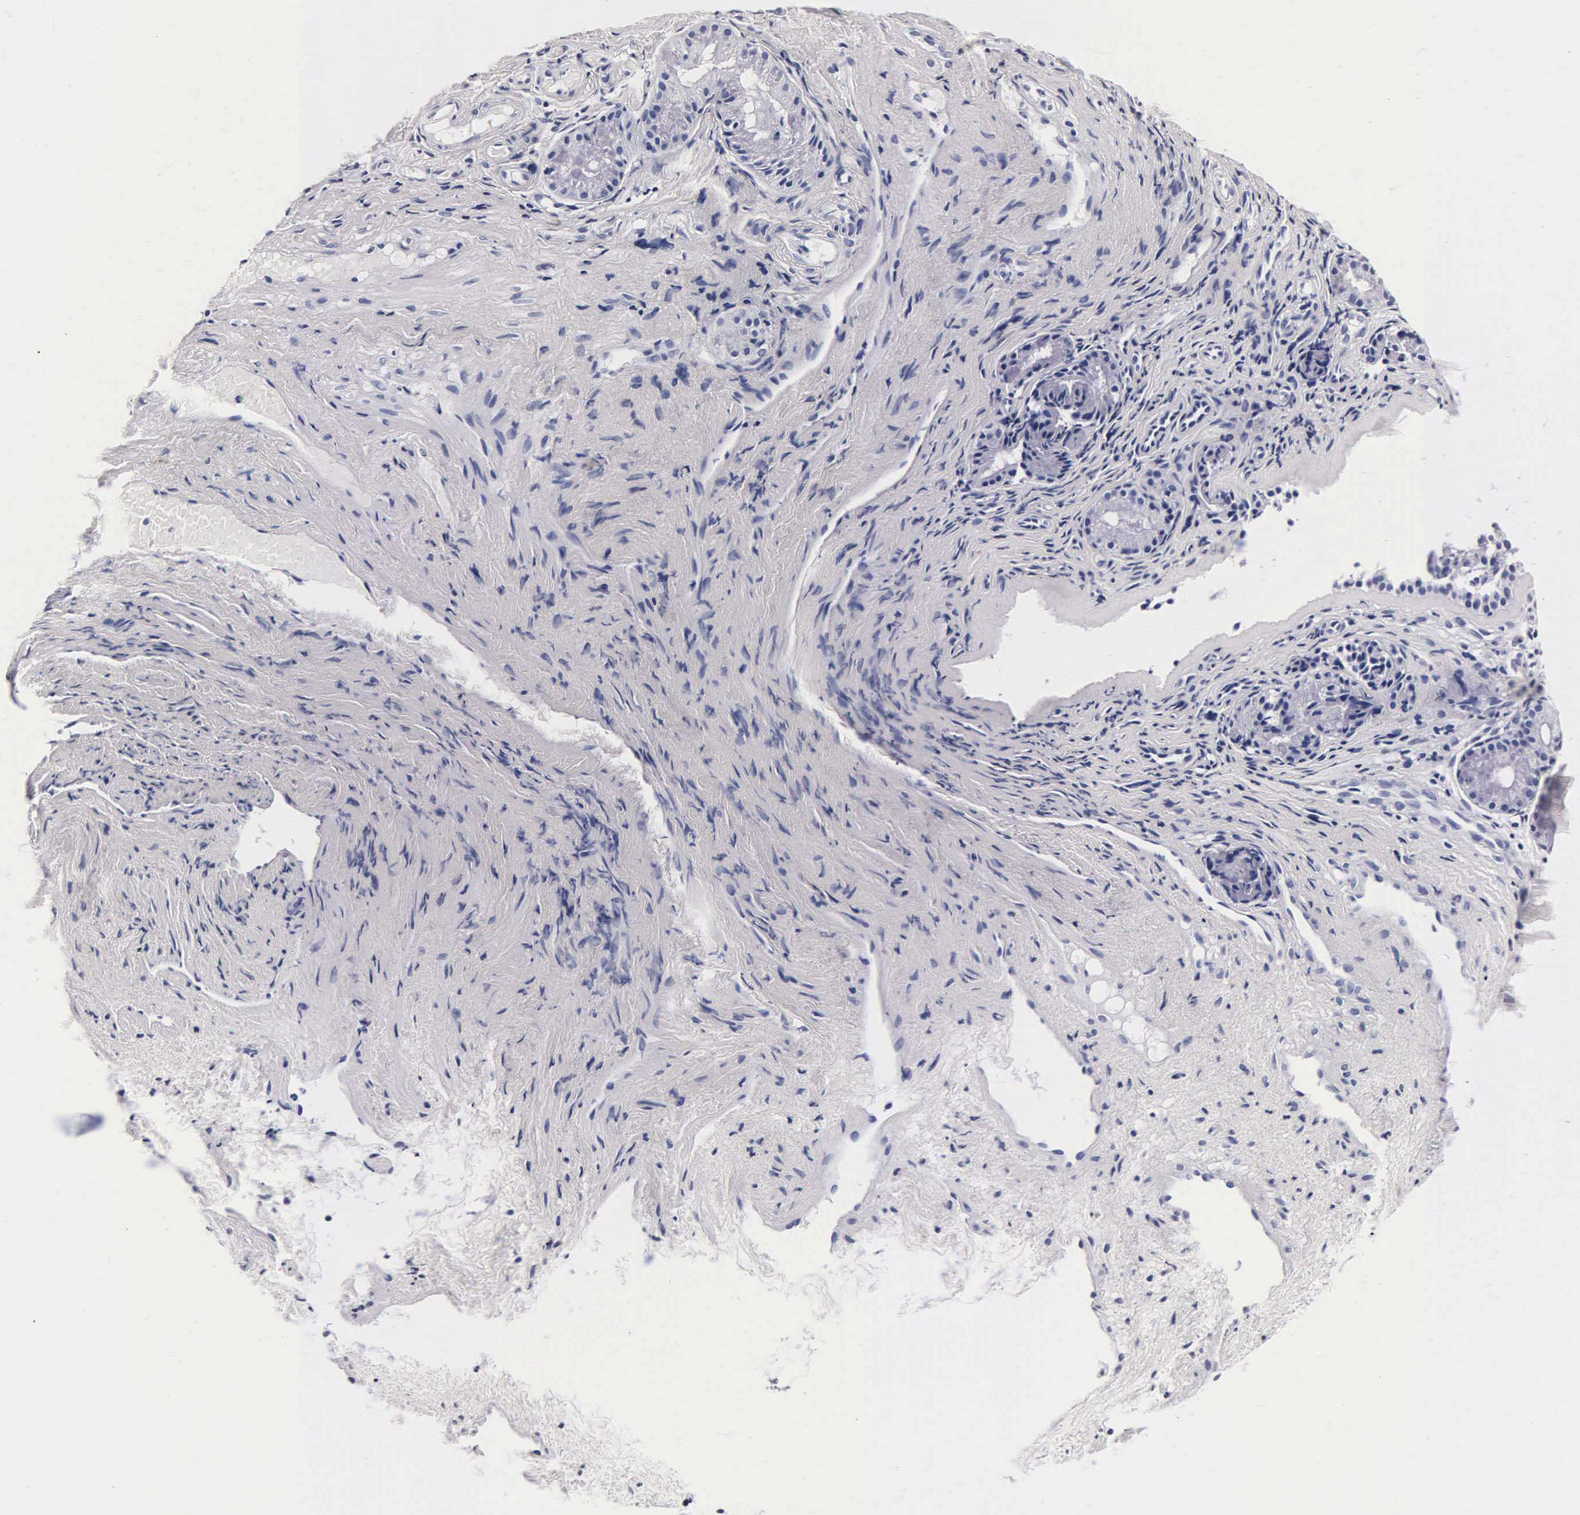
{"staining": {"intensity": "negative", "quantity": "none", "location": "none"}, "tissue": "nasopharynx", "cell_type": "Respiratory epithelial cells", "image_type": "normal", "snomed": [{"axis": "morphology", "description": "Normal tissue, NOS"}, {"axis": "topography", "description": "Nasopharynx"}], "caption": "Respiratory epithelial cells are negative for brown protein staining in benign nasopharynx. (DAB (3,3'-diaminobenzidine) immunohistochemistry (IHC) with hematoxylin counter stain).", "gene": "INS", "patient": {"sex": "female", "age": 78}}